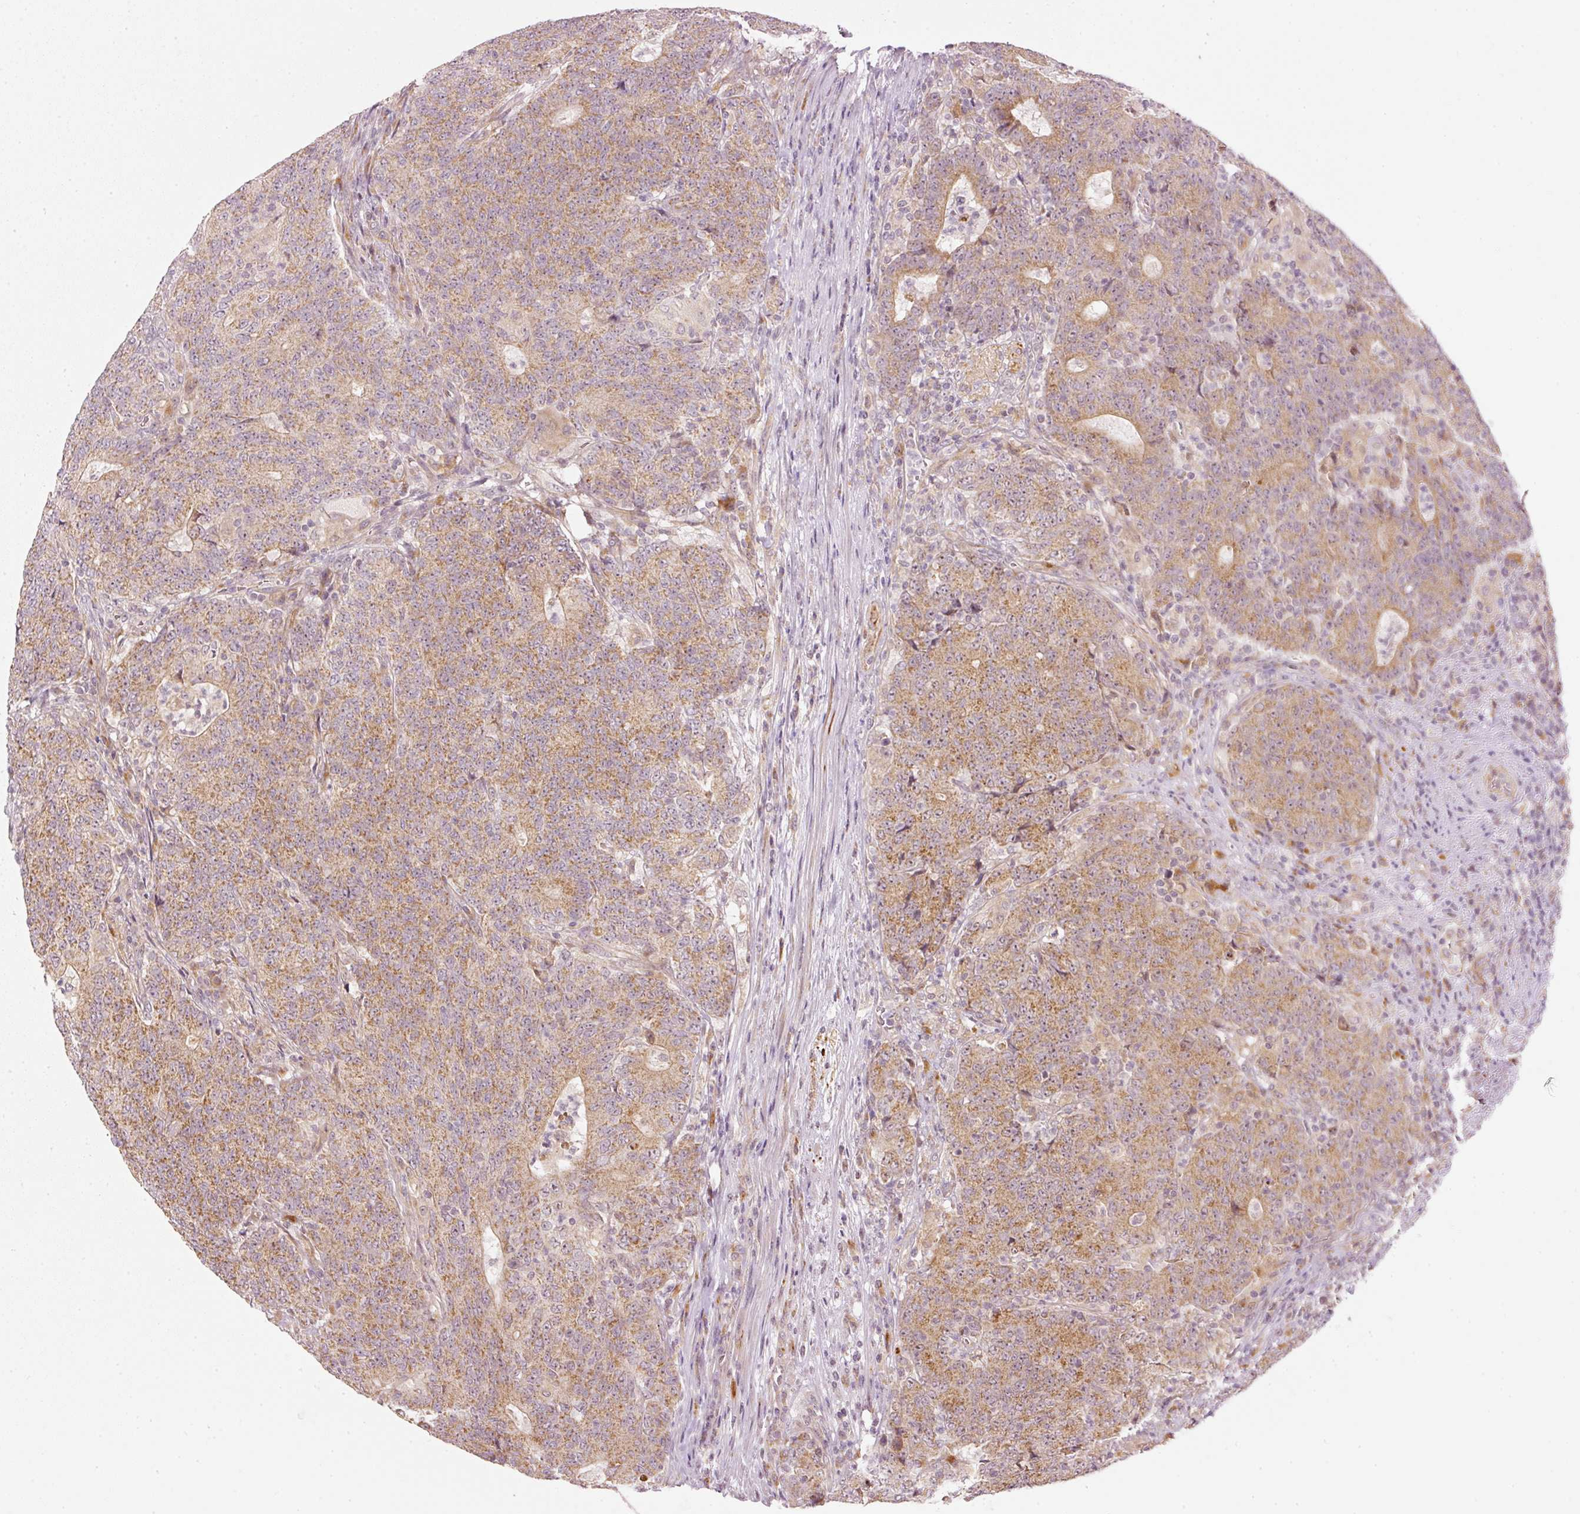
{"staining": {"intensity": "moderate", "quantity": ">75%", "location": "cytoplasmic/membranous"}, "tissue": "colorectal cancer", "cell_type": "Tumor cells", "image_type": "cancer", "snomed": [{"axis": "morphology", "description": "Adenocarcinoma, NOS"}, {"axis": "topography", "description": "Colon"}], "caption": "Colorectal cancer (adenocarcinoma) stained for a protein demonstrates moderate cytoplasmic/membranous positivity in tumor cells. Immunohistochemistry stains the protein of interest in brown and the nuclei are stained blue.", "gene": "CDC20B", "patient": {"sex": "female", "age": 75}}